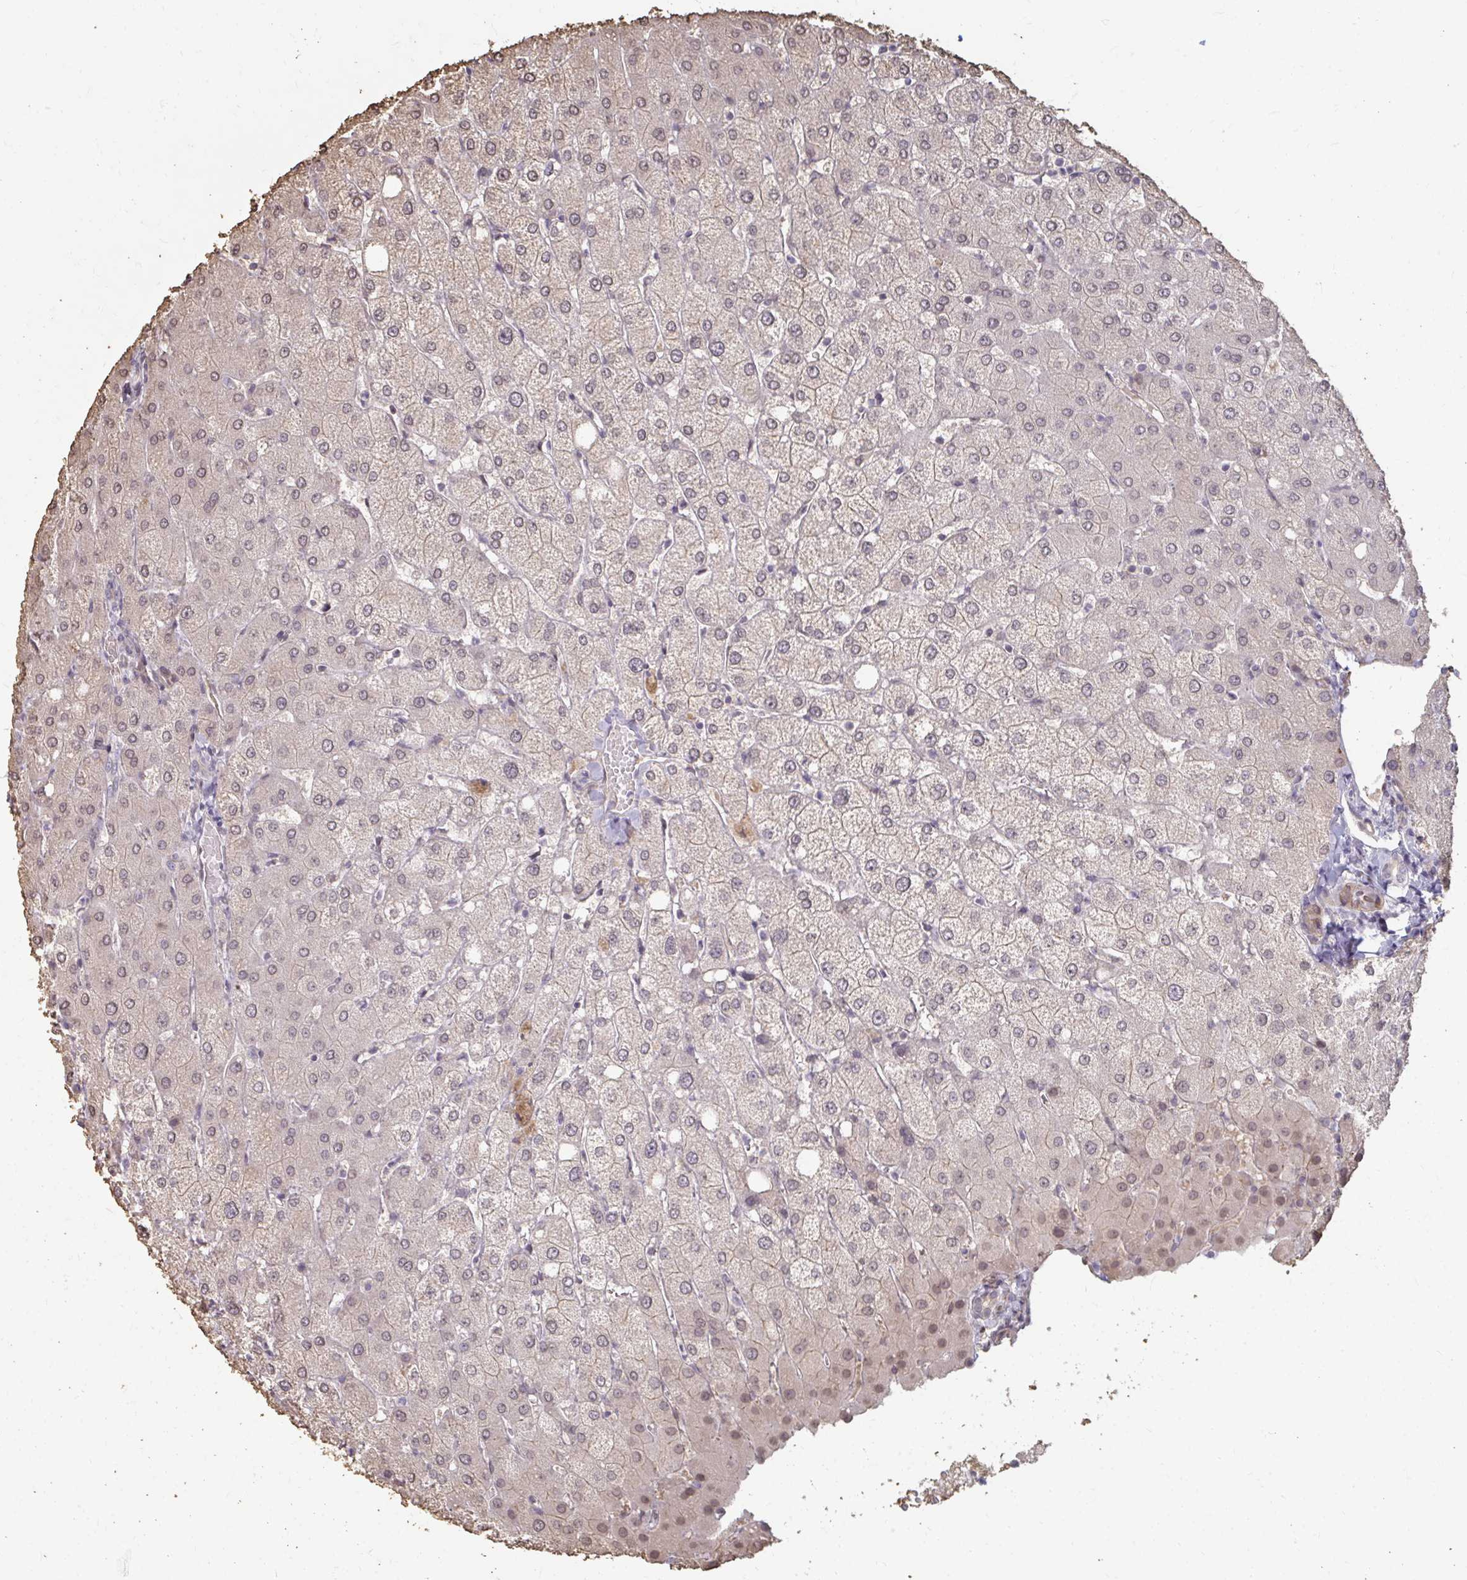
{"staining": {"intensity": "negative", "quantity": "none", "location": "none"}, "tissue": "liver", "cell_type": "Cholangiocytes", "image_type": "normal", "snomed": [{"axis": "morphology", "description": "Normal tissue, NOS"}, {"axis": "topography", "description": "Liver"}], "caption": "IHC of unremarkable human liver demonstrates no positivity in cholangiocytes.", "gene": "GPC5", "patient": {"sex": "female", "age": 54}}